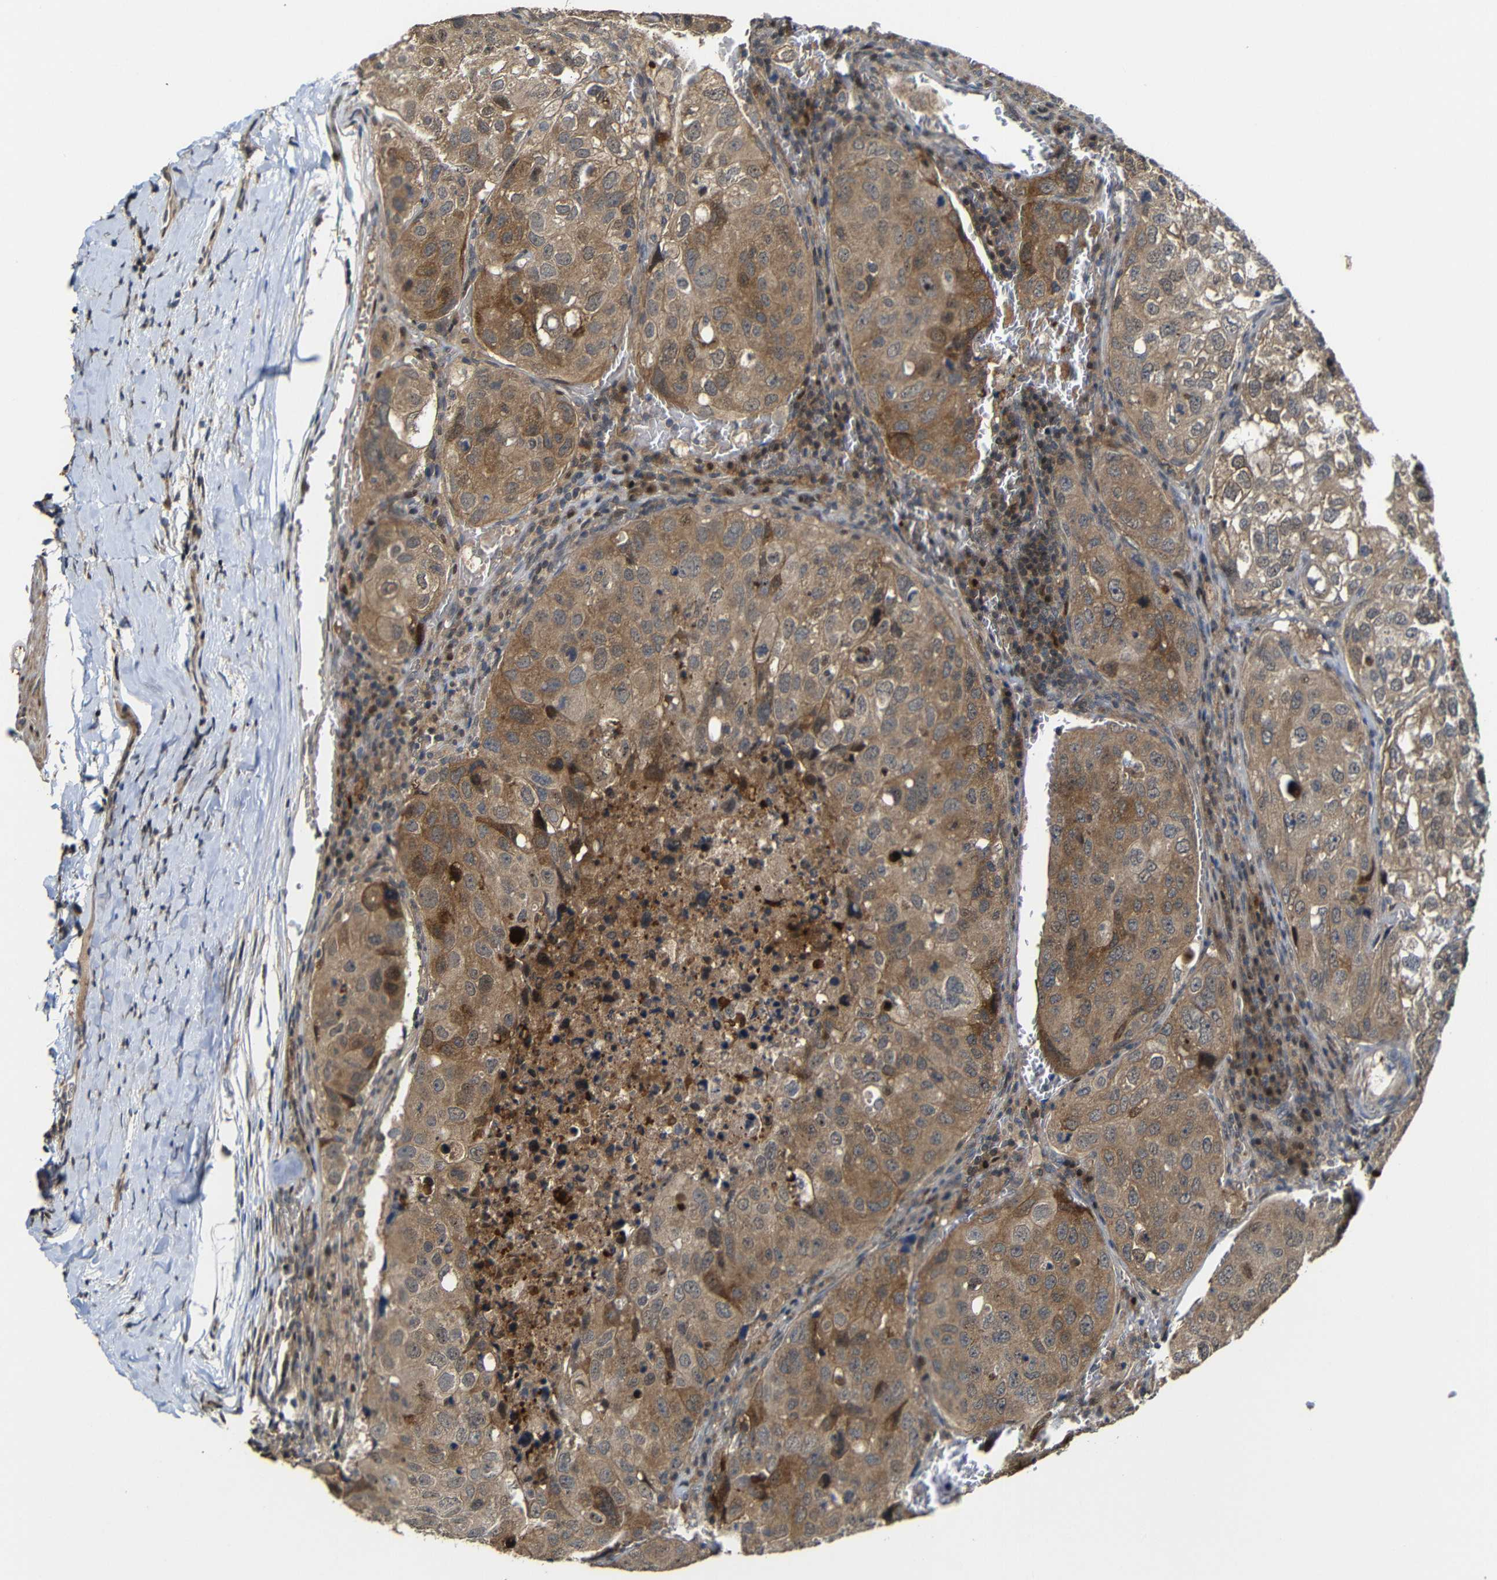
{"staining": {"intensity": "moderate", "quantity": ">75%", "location": "cytoplasmic/membranous"}, "tissue": "urothelial cancer", "cell_type": "Tumor cells", "image_type": "cancer", "snomed": [{"axis": "morphology", "description": "Urothelial carcinoma, High grade"}, {"axis": "topography", "description": "Lymph node"}, {"axis": "topography", "description": "Urinary bladder"}], "caption": "A brown stain highlights moderate cytoplasmic/membranous staining of a protein in urothelial cancer tumor cells.", "gene": "ATG12", "patient": {"sex": "male", "age": 51}}